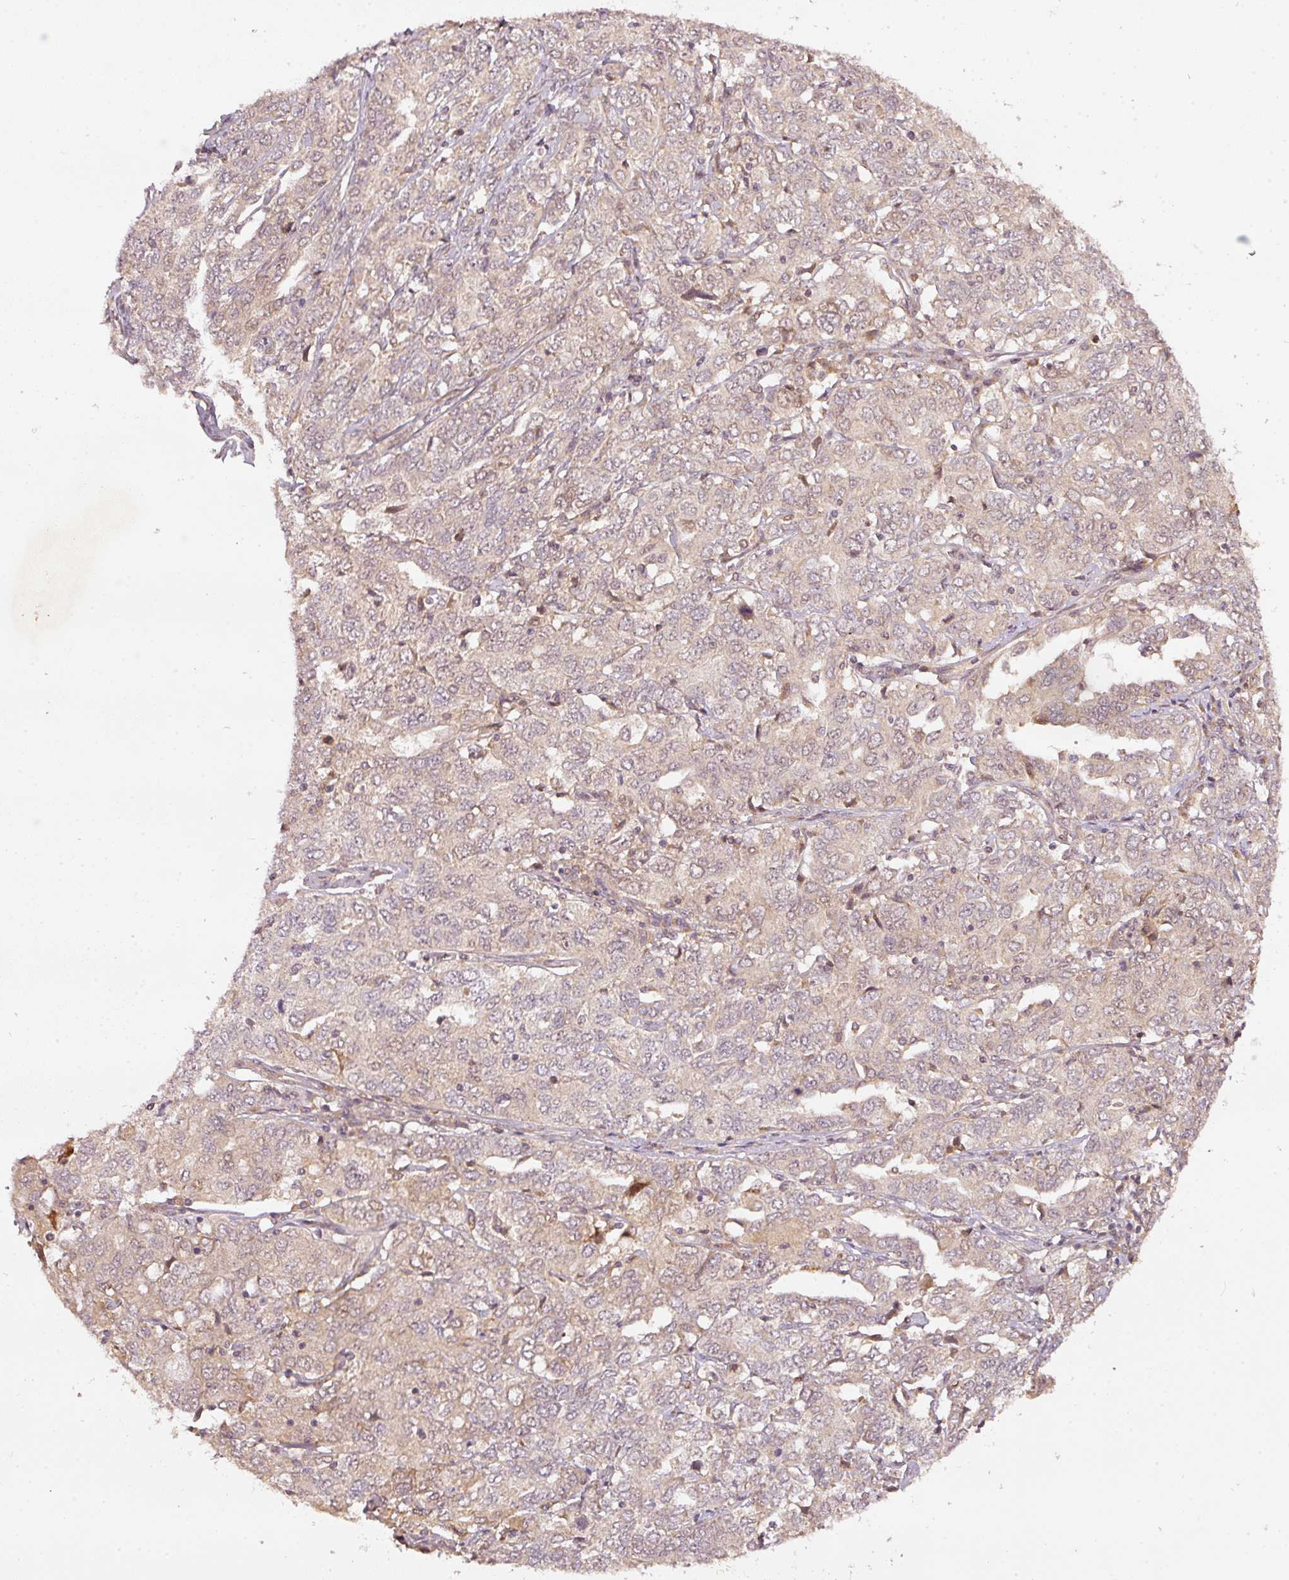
{"staining": {"intensity": "weak", "quantity": "<25%", "location": "cytoplasmic/membranous"}, "tissue": "ovarian cancer", "cell_type": "Tumor cells", "image_type": "cancer", "snomed": [{"axis": "morphology", "description": "Carcinoma, endometroid"}, {"axis": "topography", "description": "Ovary"}], "caption": "This image is of endometroid carcinoma (ovarian) stained with immunohistochemistry to label a protein in brown with the nuclei are counter-stained blue. There is no positivity in tumor cells.", "gene": "PCDHB1", "patient": {"sex": "female", "age": 62}}